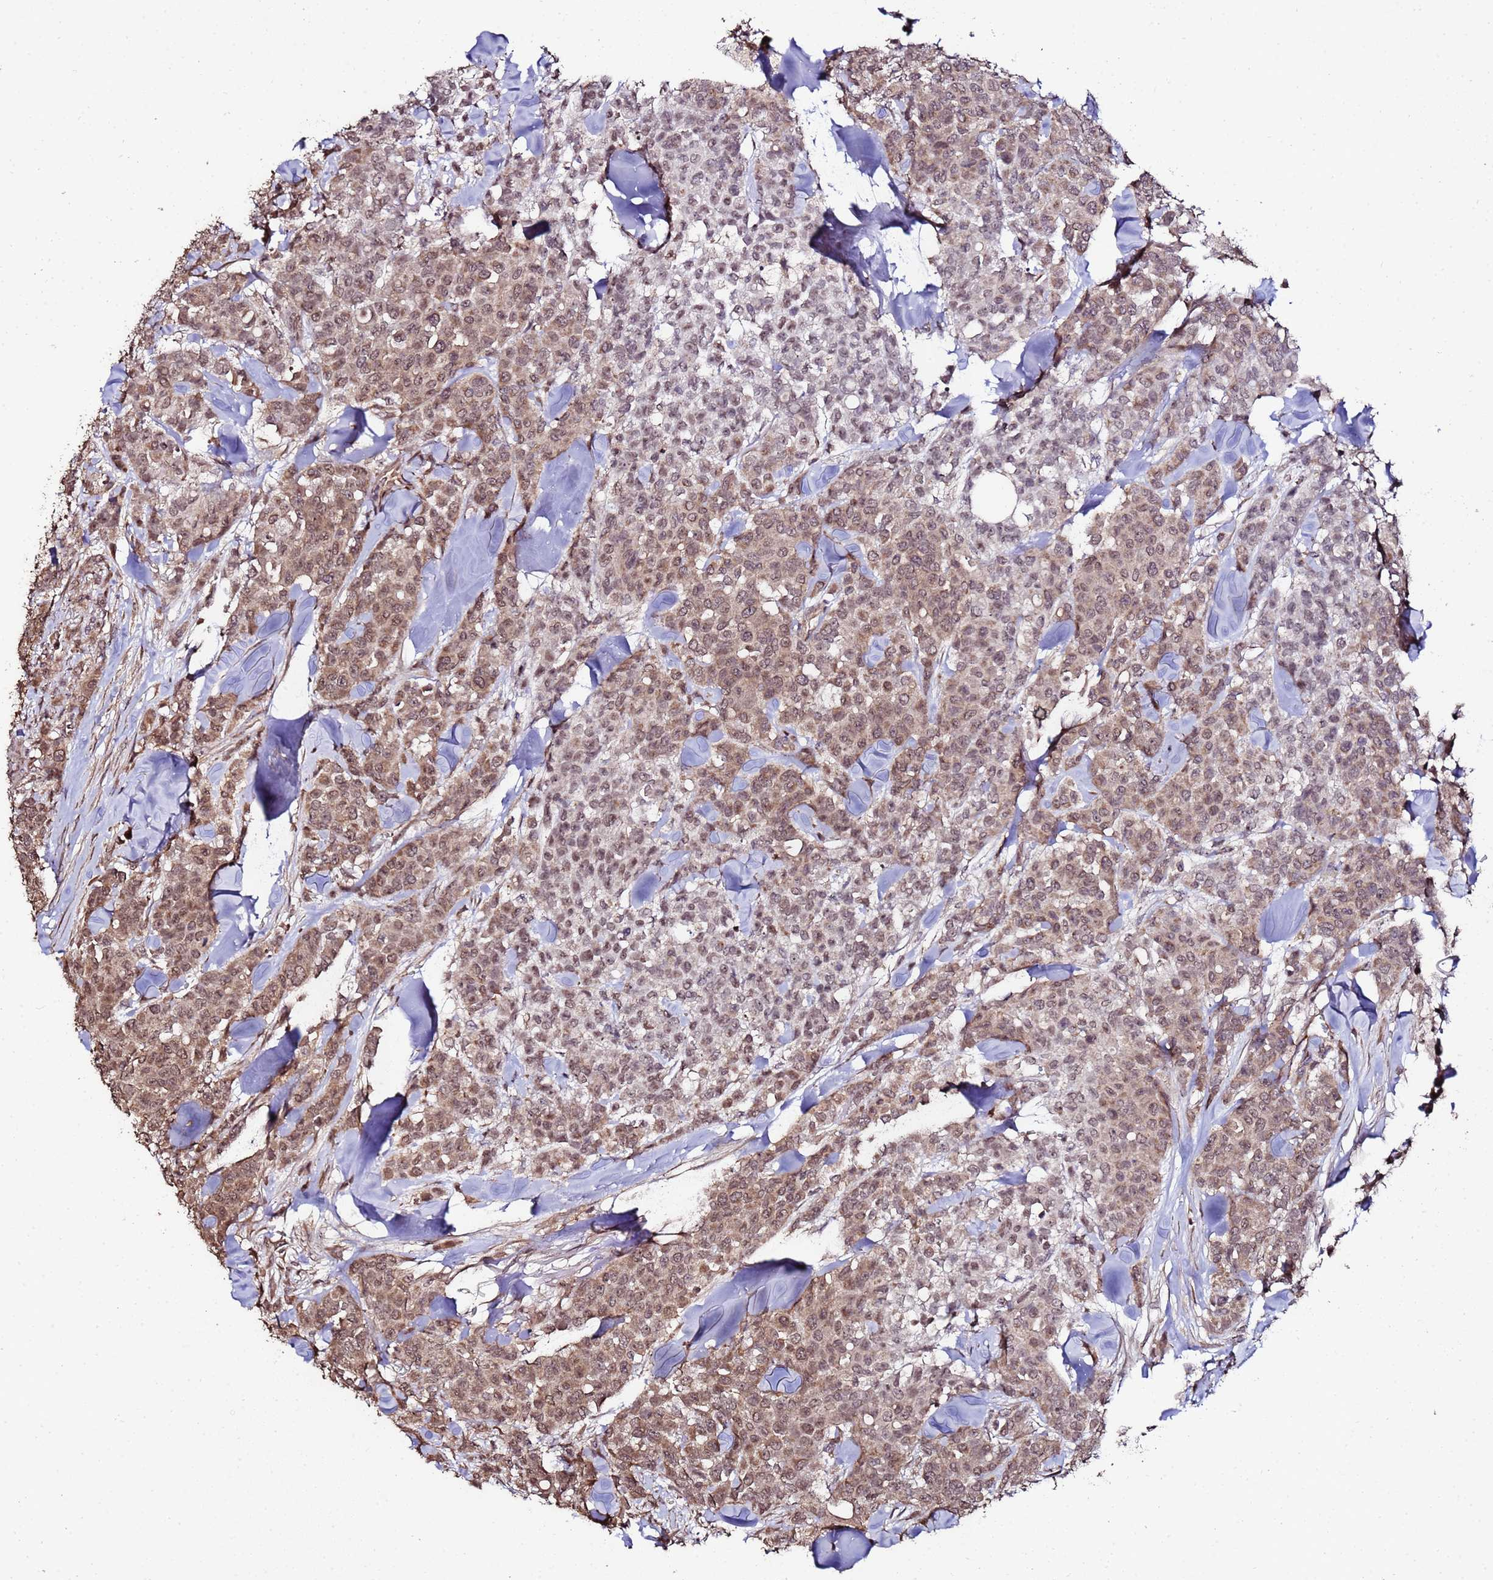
{"staining": {"intensity": "moderate", "quantity": ">75%", "location": "cytoplasmic/membranous,nuclear"}, "tissue": "breast cancer", "cell_type": "Tumor cells", "image_type": "cancer", "snomed": [{"axis": "morphology", "description": "Lobular carcinoma"}, {"axis": "topography", "description": "Breast"}], "caption": "There is medium levels of moderate cytoplasmic/membranous and nuclear positivity in tumor cells of breast cancer (lobular carcinoma), as demonstrated by immunohistochemical staining (brown color).", "gene": "PRODH", "patient": {"sex": "female", "age": 91}}